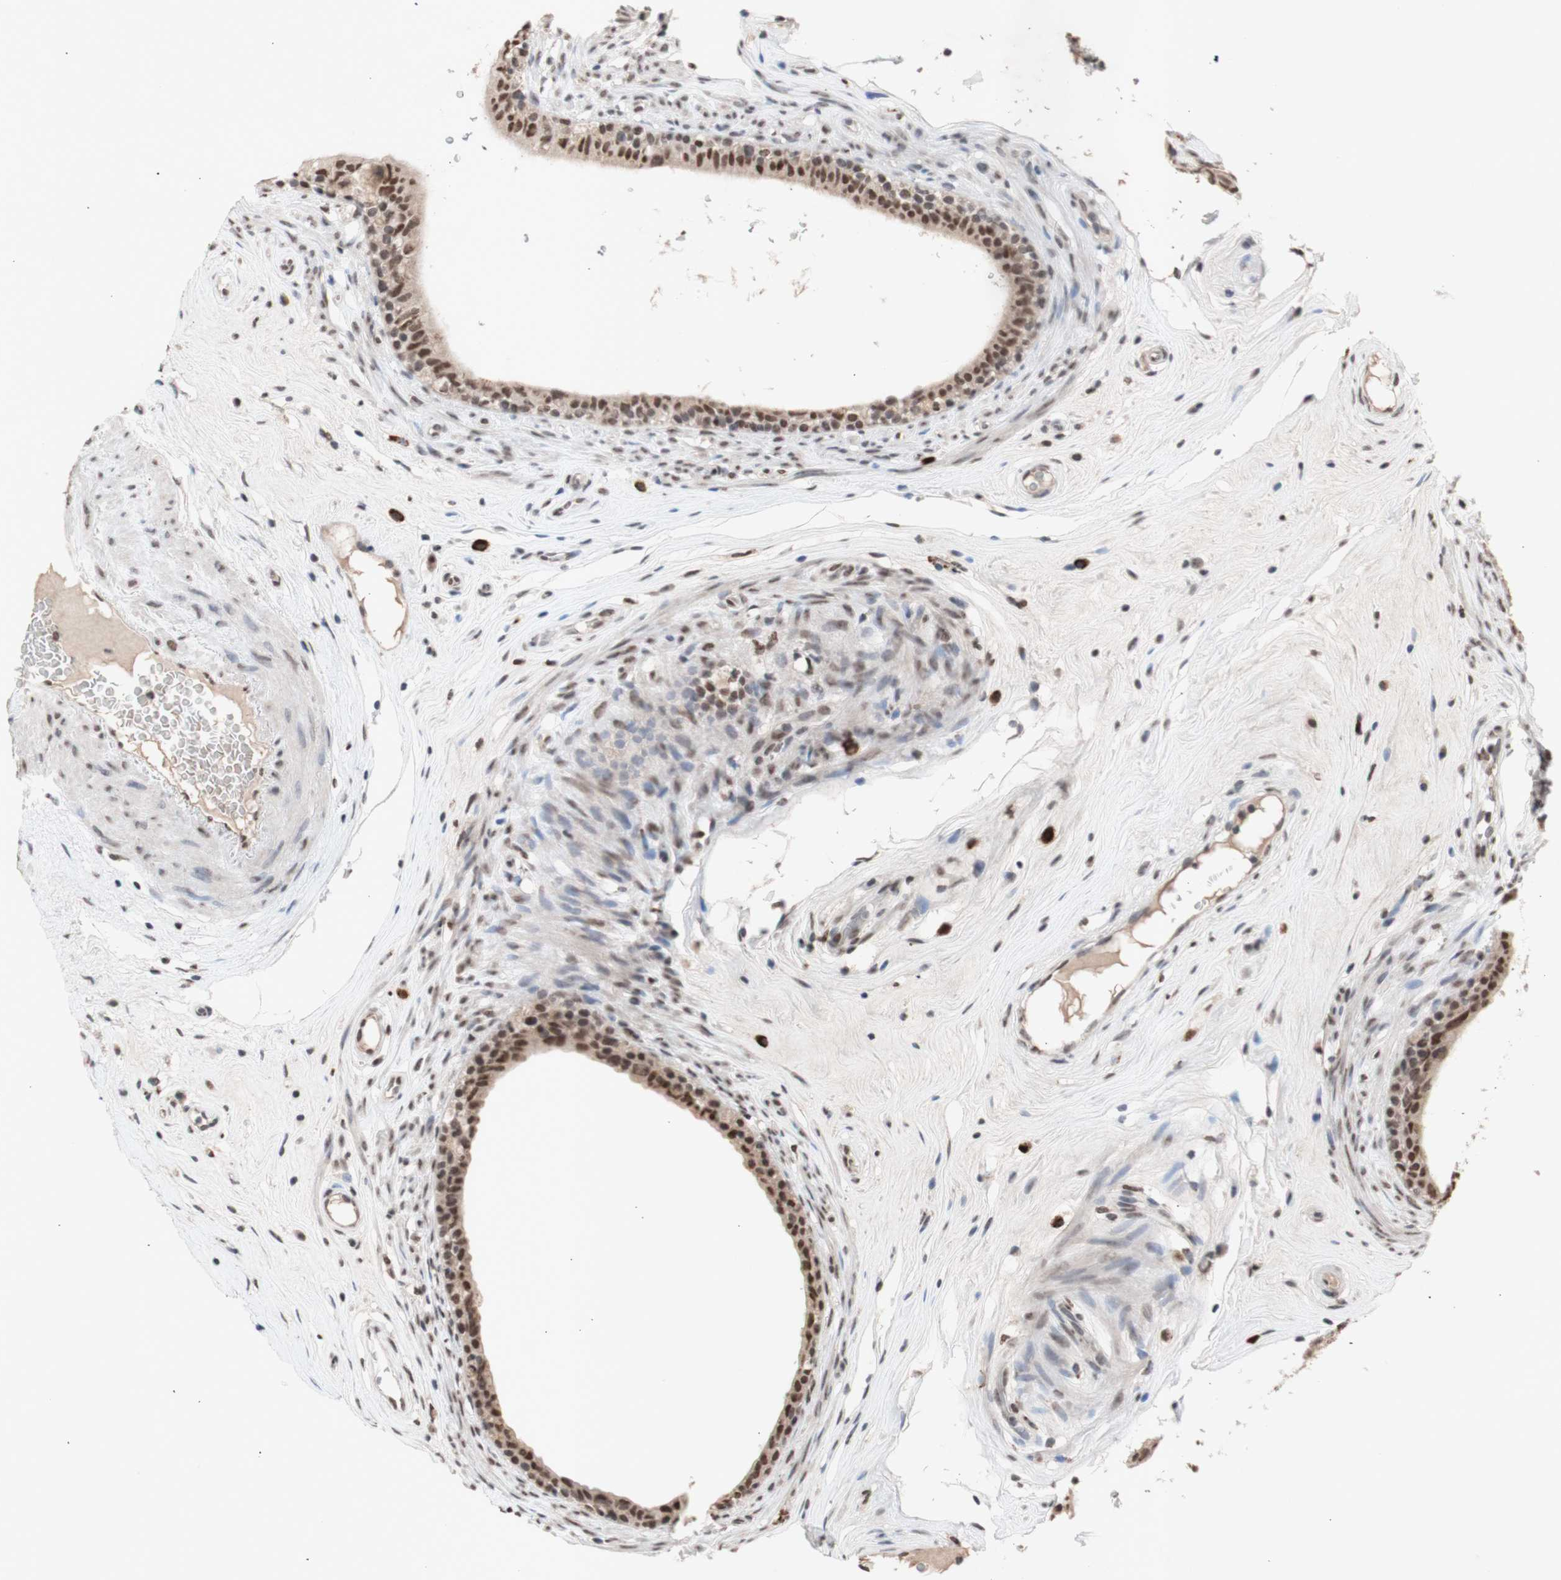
{"staining": {"intensity": "moderate", "quantity": ">75%", "location": "nuclear"}, "tissue": "epididymis", "cell_type": "Glandular cells", "image_type": "normal", "snomed": [{"axis": "morphology", "description": "Normal tissue, NOS"}, {"axis": "morphology", "description": "Inflammation, NOS"}, {"axis": "topography", "description": "Epididymis"}], "caption": "The photomicrograph demonstrates immunohistochemical staining of normal epididymis. There is moderate nuclear positivity is present in about >75% of glandular cells. The staining was performed using DAB (3,3'-diaminobenzidine) to visualize the protein expression in brown, while the nuclei were stained in blue with hematoxylin (Magnification: 20x).", "gene": "SFPQ", "patient": {"sex": "male", "age": 84}}